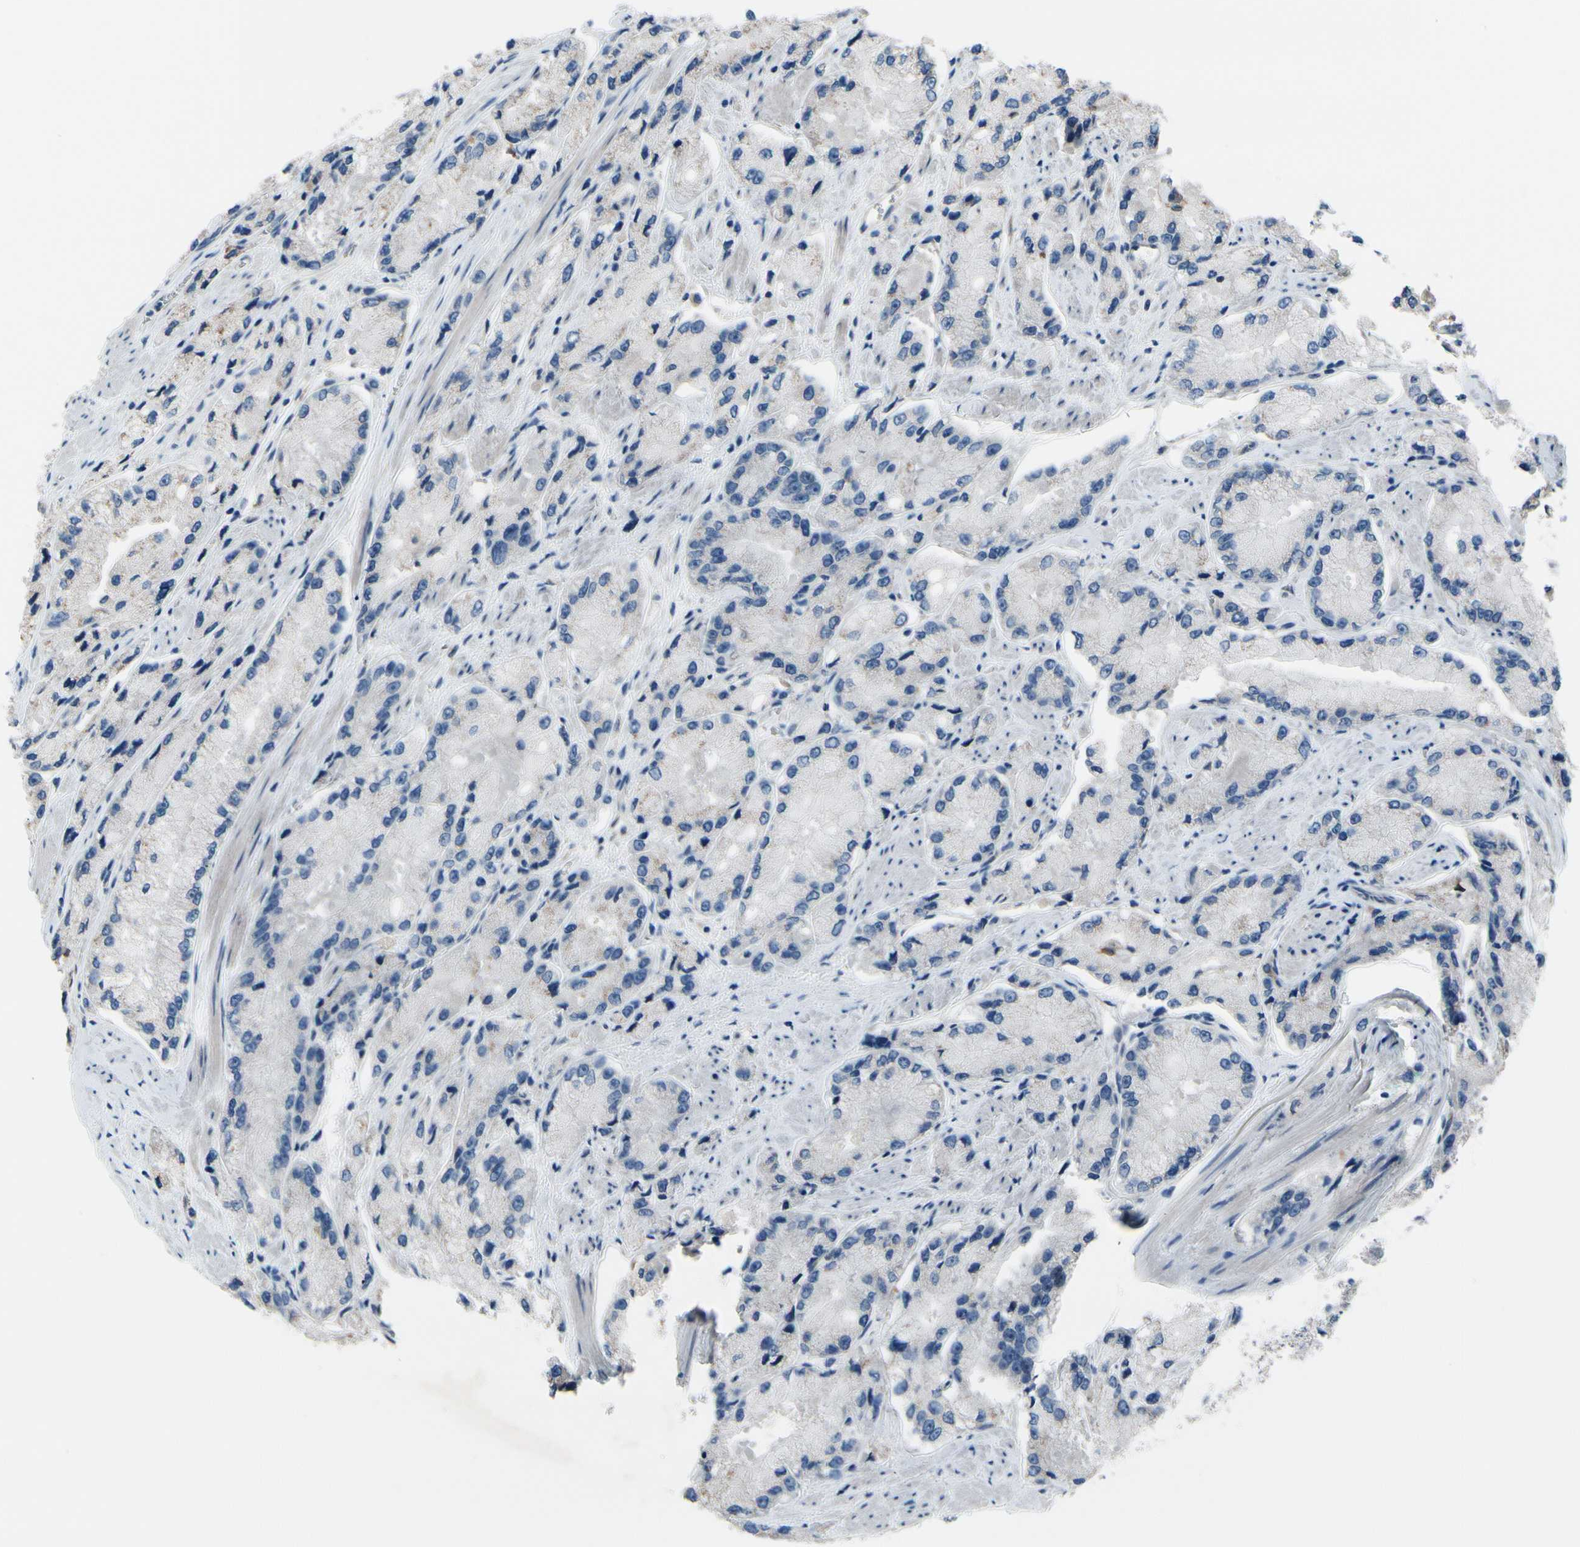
{"staining": {"intensity": "negative", "quantity": "none", "location": "none"}, "tissue": "prostate cancer", "cell_type": "Tumor cells", "image_type": "cancer", "snomed": [{"axis": "morphology", "description": "Adenocarcinoma, High grade"}, {"axis": "topography", "description": "Prostate"}], "caption": "This is an immunohistochemistry histopathology image of human prostate cancer (high-grade adenocarcinoma). There is no expression in tumor cells.", "gene": "PRXL2A", "patient": {"sex": "male", "age": 58}}